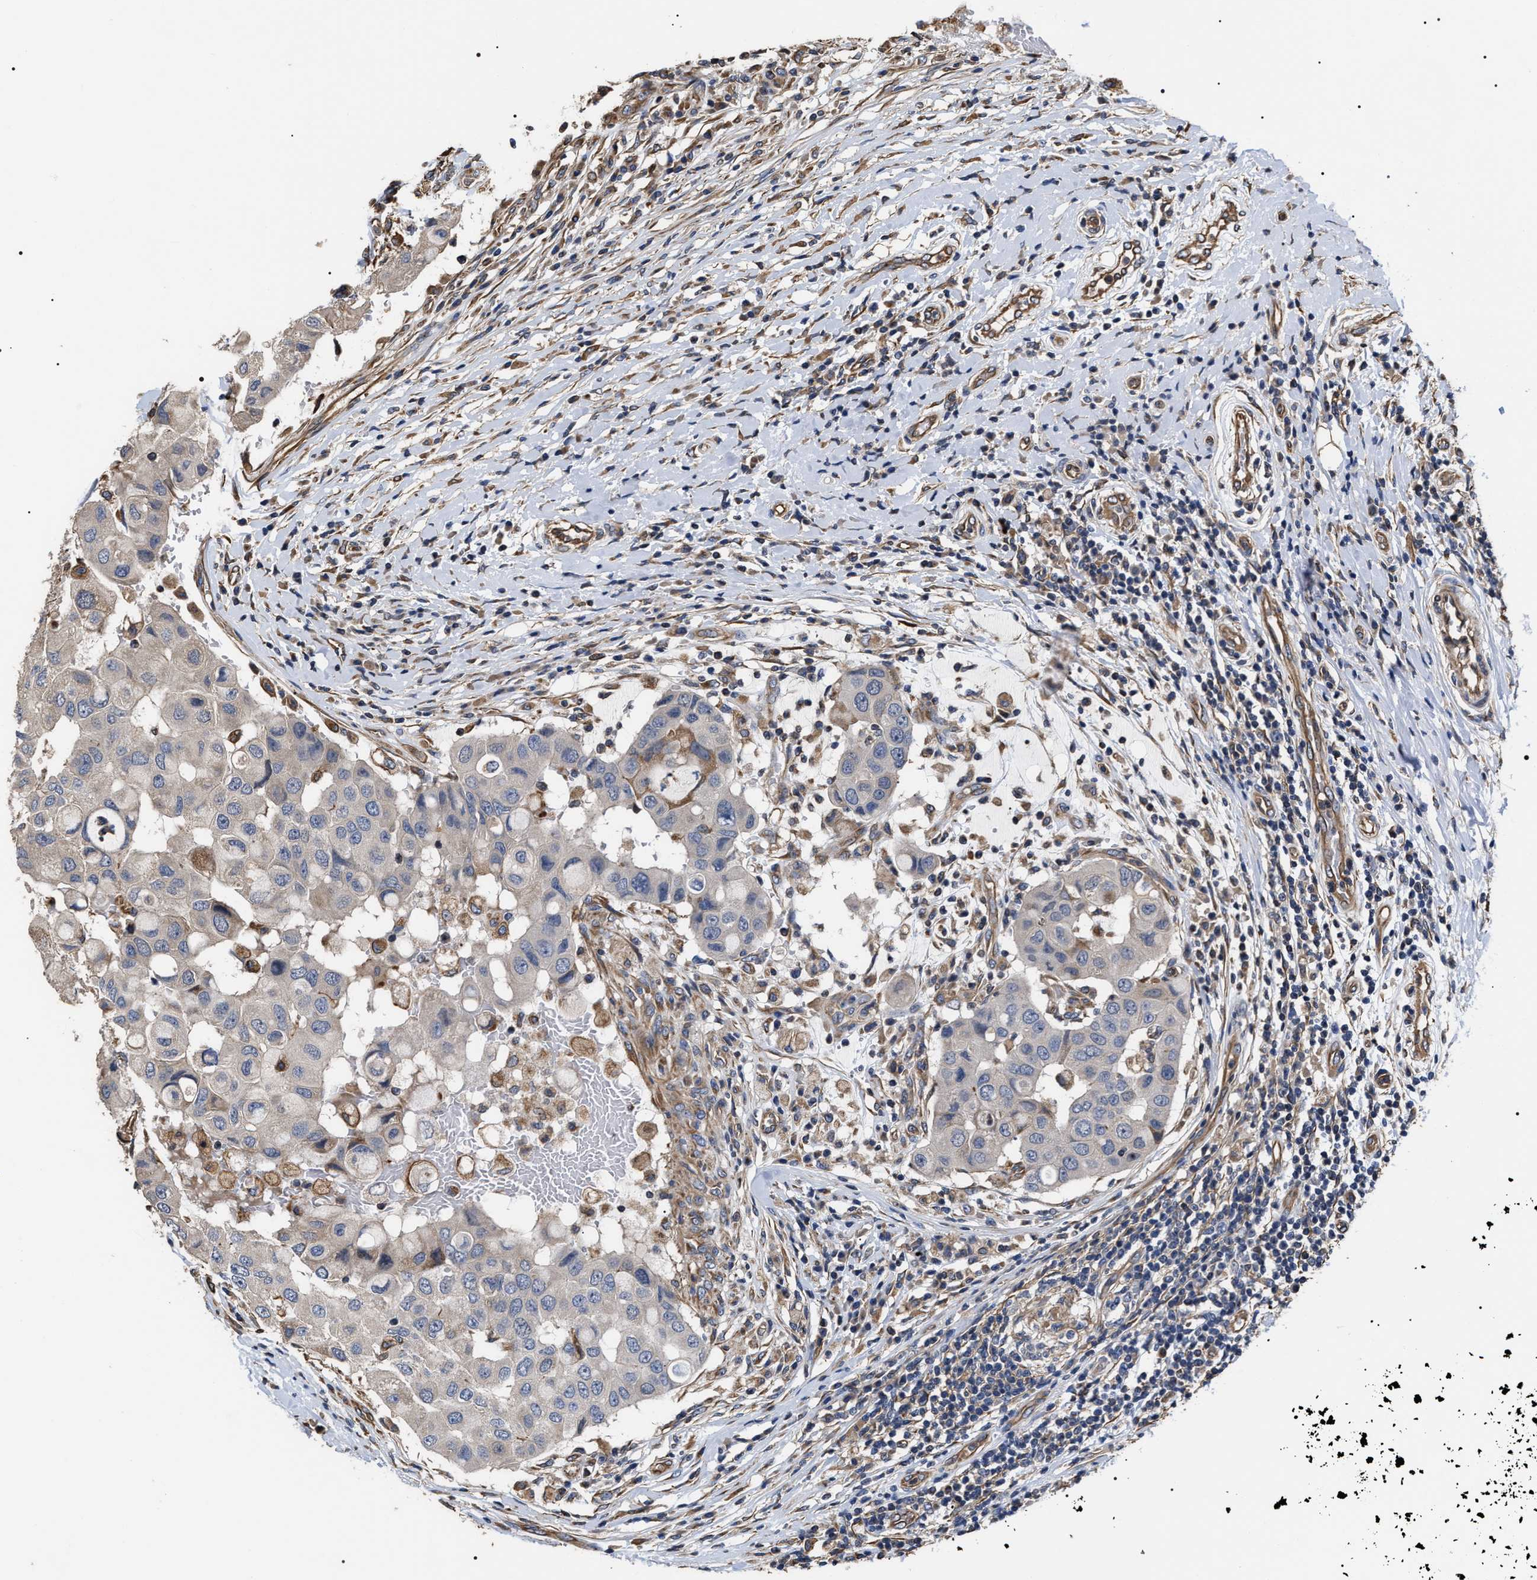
{"staining": {"intensity": "negative", "quantity": "none", "location": "none"}, "tissue": "breast cancer", "cell_type": "Tumor cells", "image_type": "cancer", "snomed": [{"axis": "morphology", "description": "Duct carcinoma"}, {"axis": "topography", "description": "Breast"}], "caption": "Immunohistochemical staining of infiltrating ductal carcinoma (breast) displays no significant expression in tumor cells.", "gene": "TSPAN33", "patient": {"sex": "female", "age": 27}}